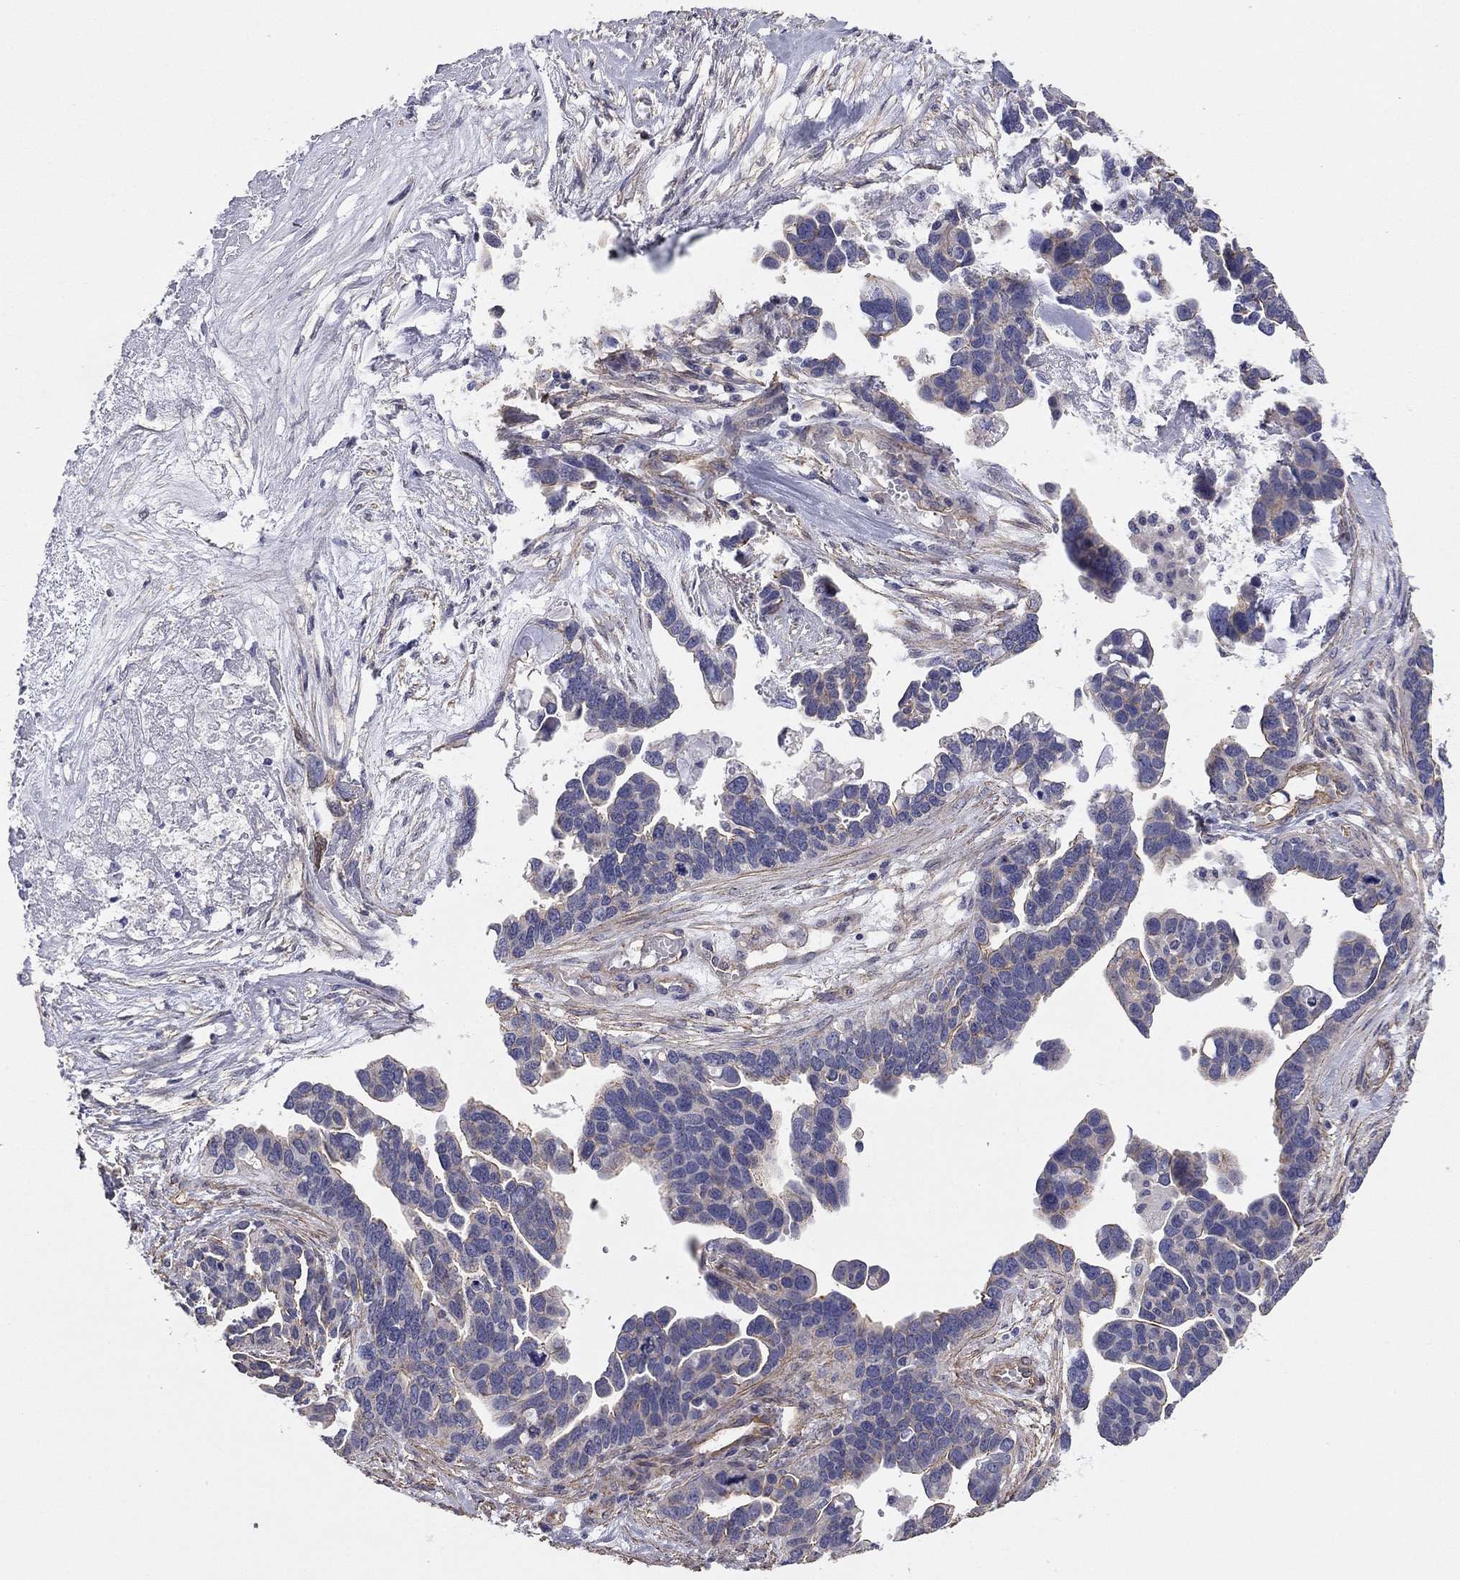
{"staining": {"intensity": "moderate", "quantity": "<25%", "location": "cytoplasmic/membranous"}, "tissue": "ovarian cancer", "cell_type": "Tumor cells", "image_type": "cancer", "snomed": [{"axis": "morphology", "description": "Cystadenocarcinoma, serous, NOS"}, {"axis": "topography", "description": "Ovary"}], "caption": "DAB (3,3'-diaminobenzidine) immunohistochemical staining of serous cystadenocarcinoma (ovarian) reveals moderate cytoplasmic/membranous protein staining in approximately <25% of tumor cells.", "gene": "TCHH", "patient": {"sex": "female", "age": 54}}